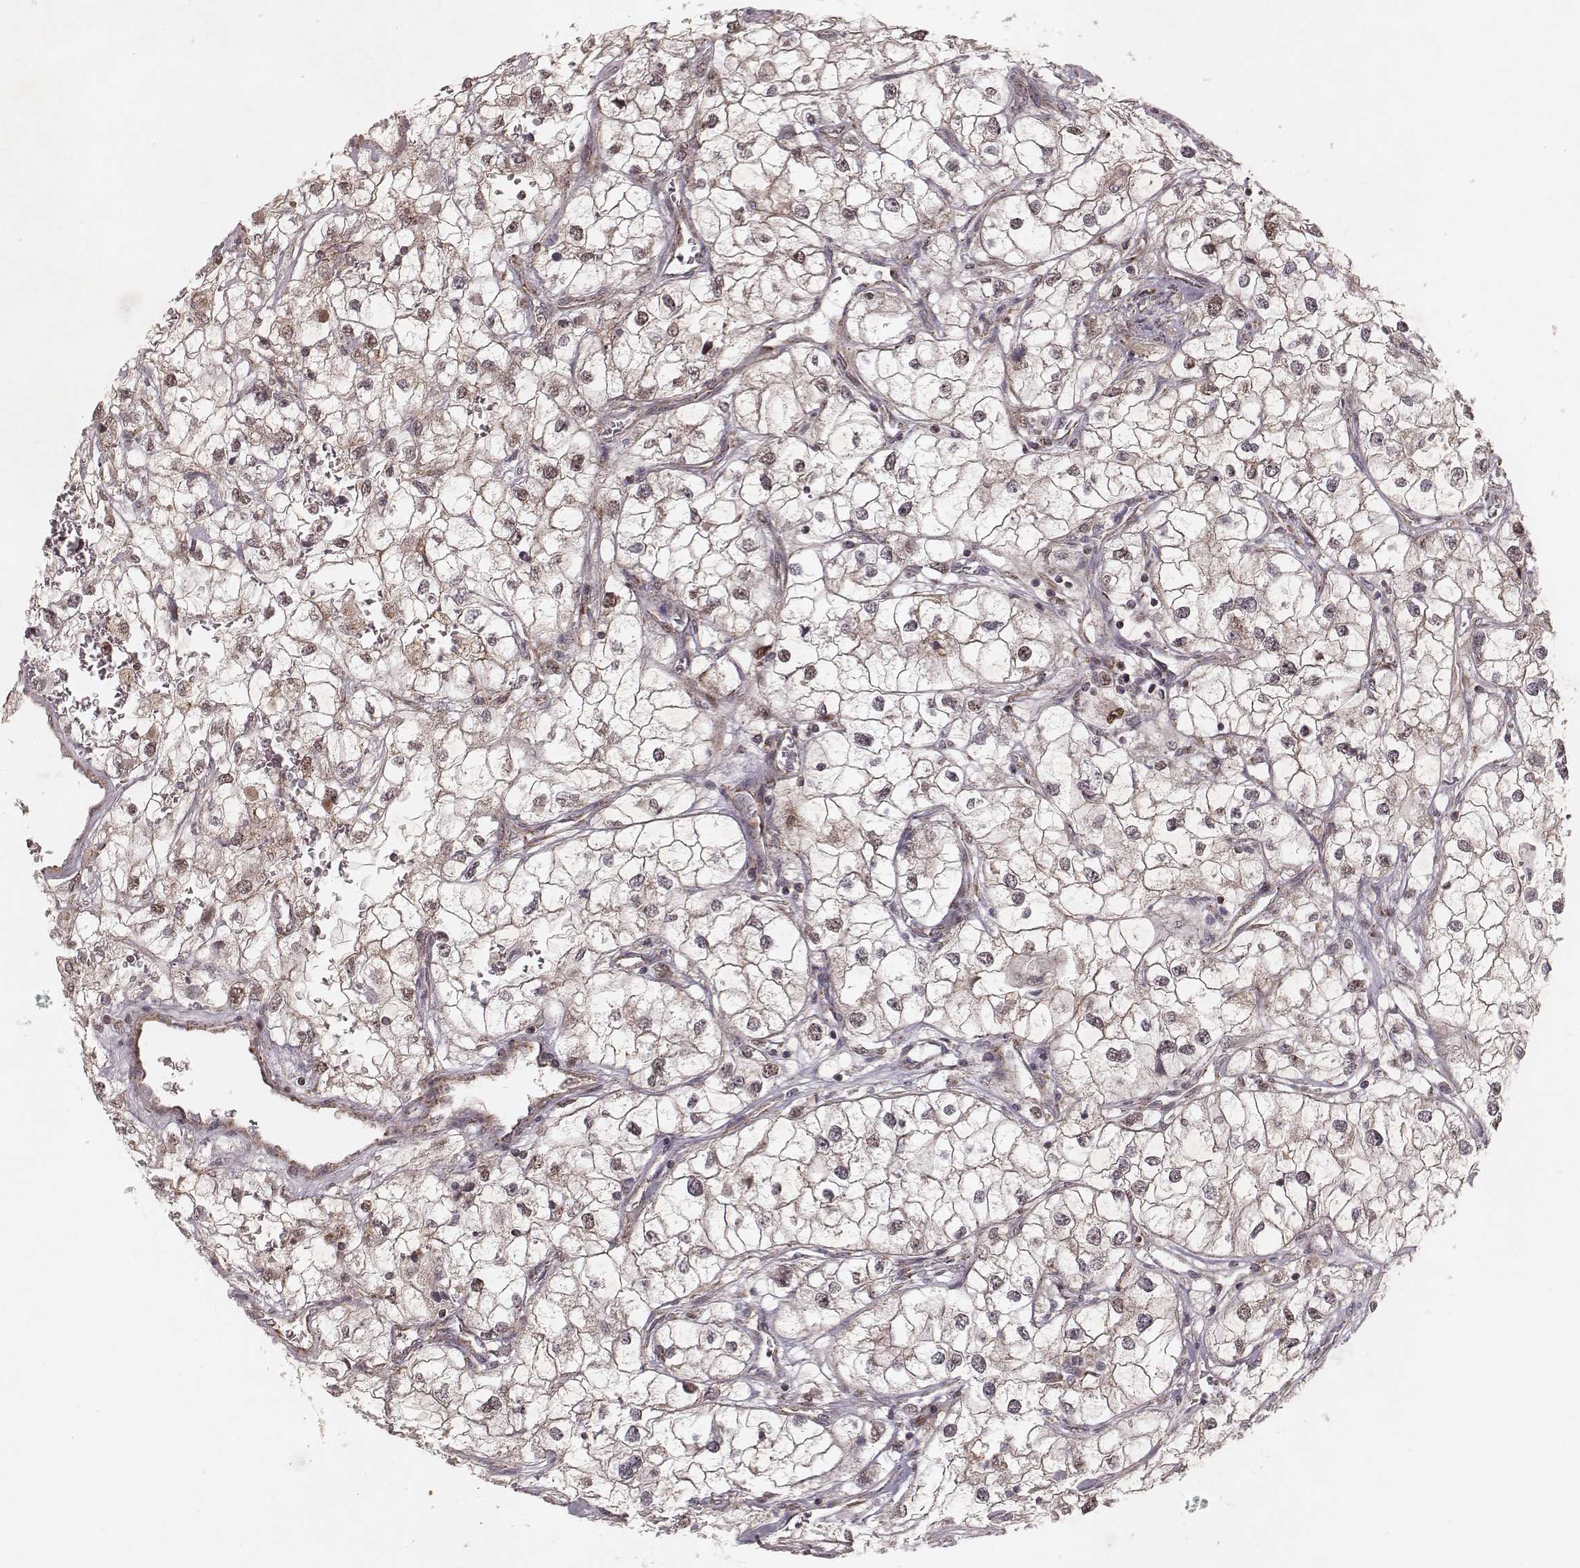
{"staining": {"intensity": "weak", "quantity": "25%-75%", "location": "cytoplasmic/membranous"}, "tissue": "renal cancer", "cell_type": "Tumor cells", "image_type": "cancer", "snomed": [{"axis": "morphology", "description": "Adenocarcinoma, NOS"}, {"axis": "topography", "description": "Kidney"}], "caption": "This is a histology image of immunohistochemistry (IHC) staining of adenocarcinoma (renal), which shows weak staining in the cytoplasmic/membranous of tumor cells.", "gene": "NDUFA7", "patient": {"sex": "male", "age": 59}}